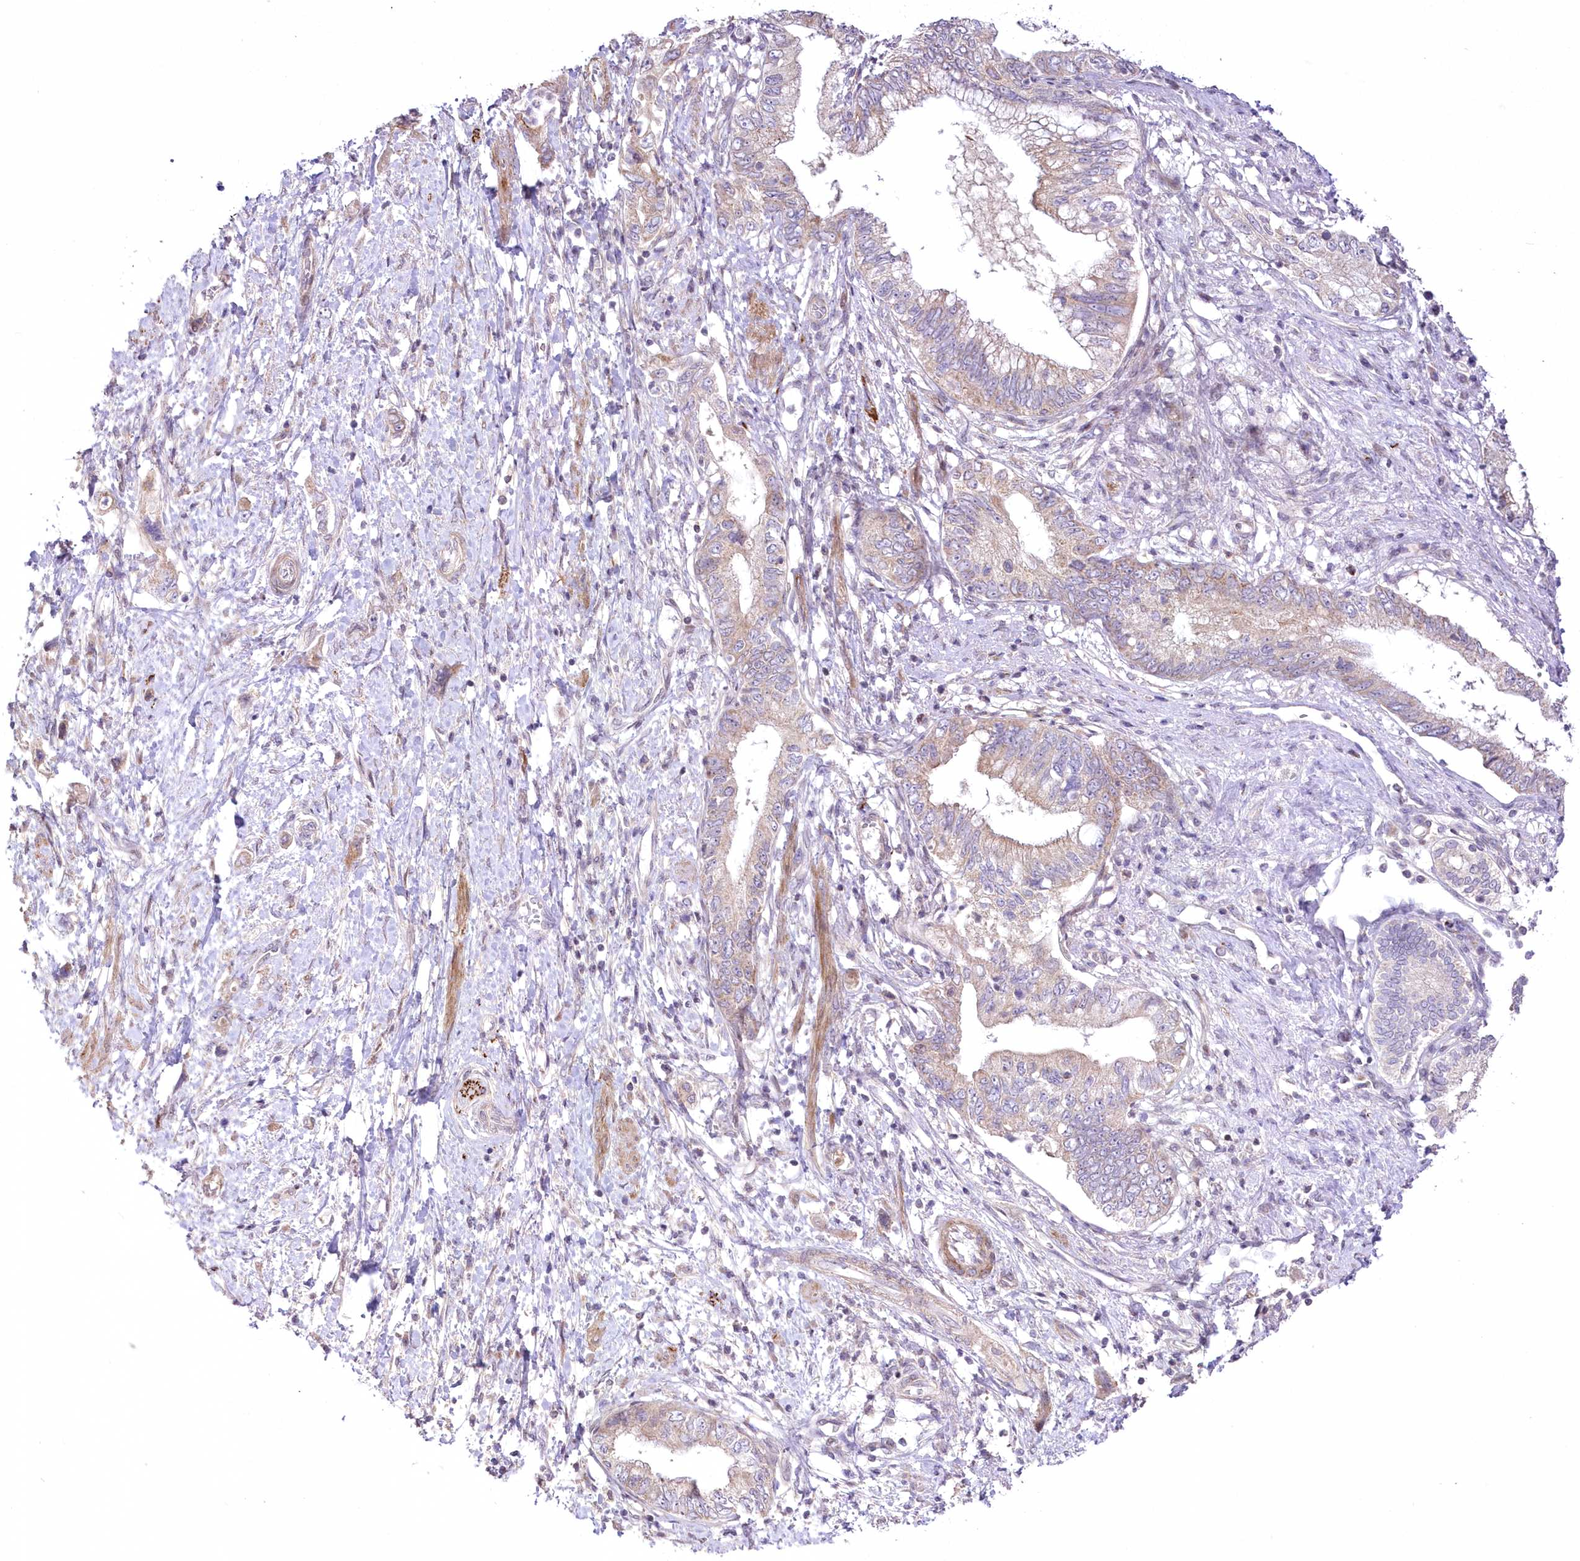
{"staining": {"intensity": "weak", "quantity": "25%-75%", "location": "cytoplasmic/membranous"}, "tissue": "pancreatic cancer", "cell_type": "Tumor cells", "image_type": "cancer", "snomed": [{"axis": "morphology", "description": "Adenocarcinoma, NOS"}, {"axis": "topography", "description": "Pancreas"}], "caption": "Immunohistochemistry (IHC) (DAB) staining of human adenocarcinoma (pancreatic) displays weak cytoplasmic/membranous protein positivity in approximately 25%-75% of tumor cells.", "gene": "FAM241B", "patient": {"sex": "female", "age": 73}}